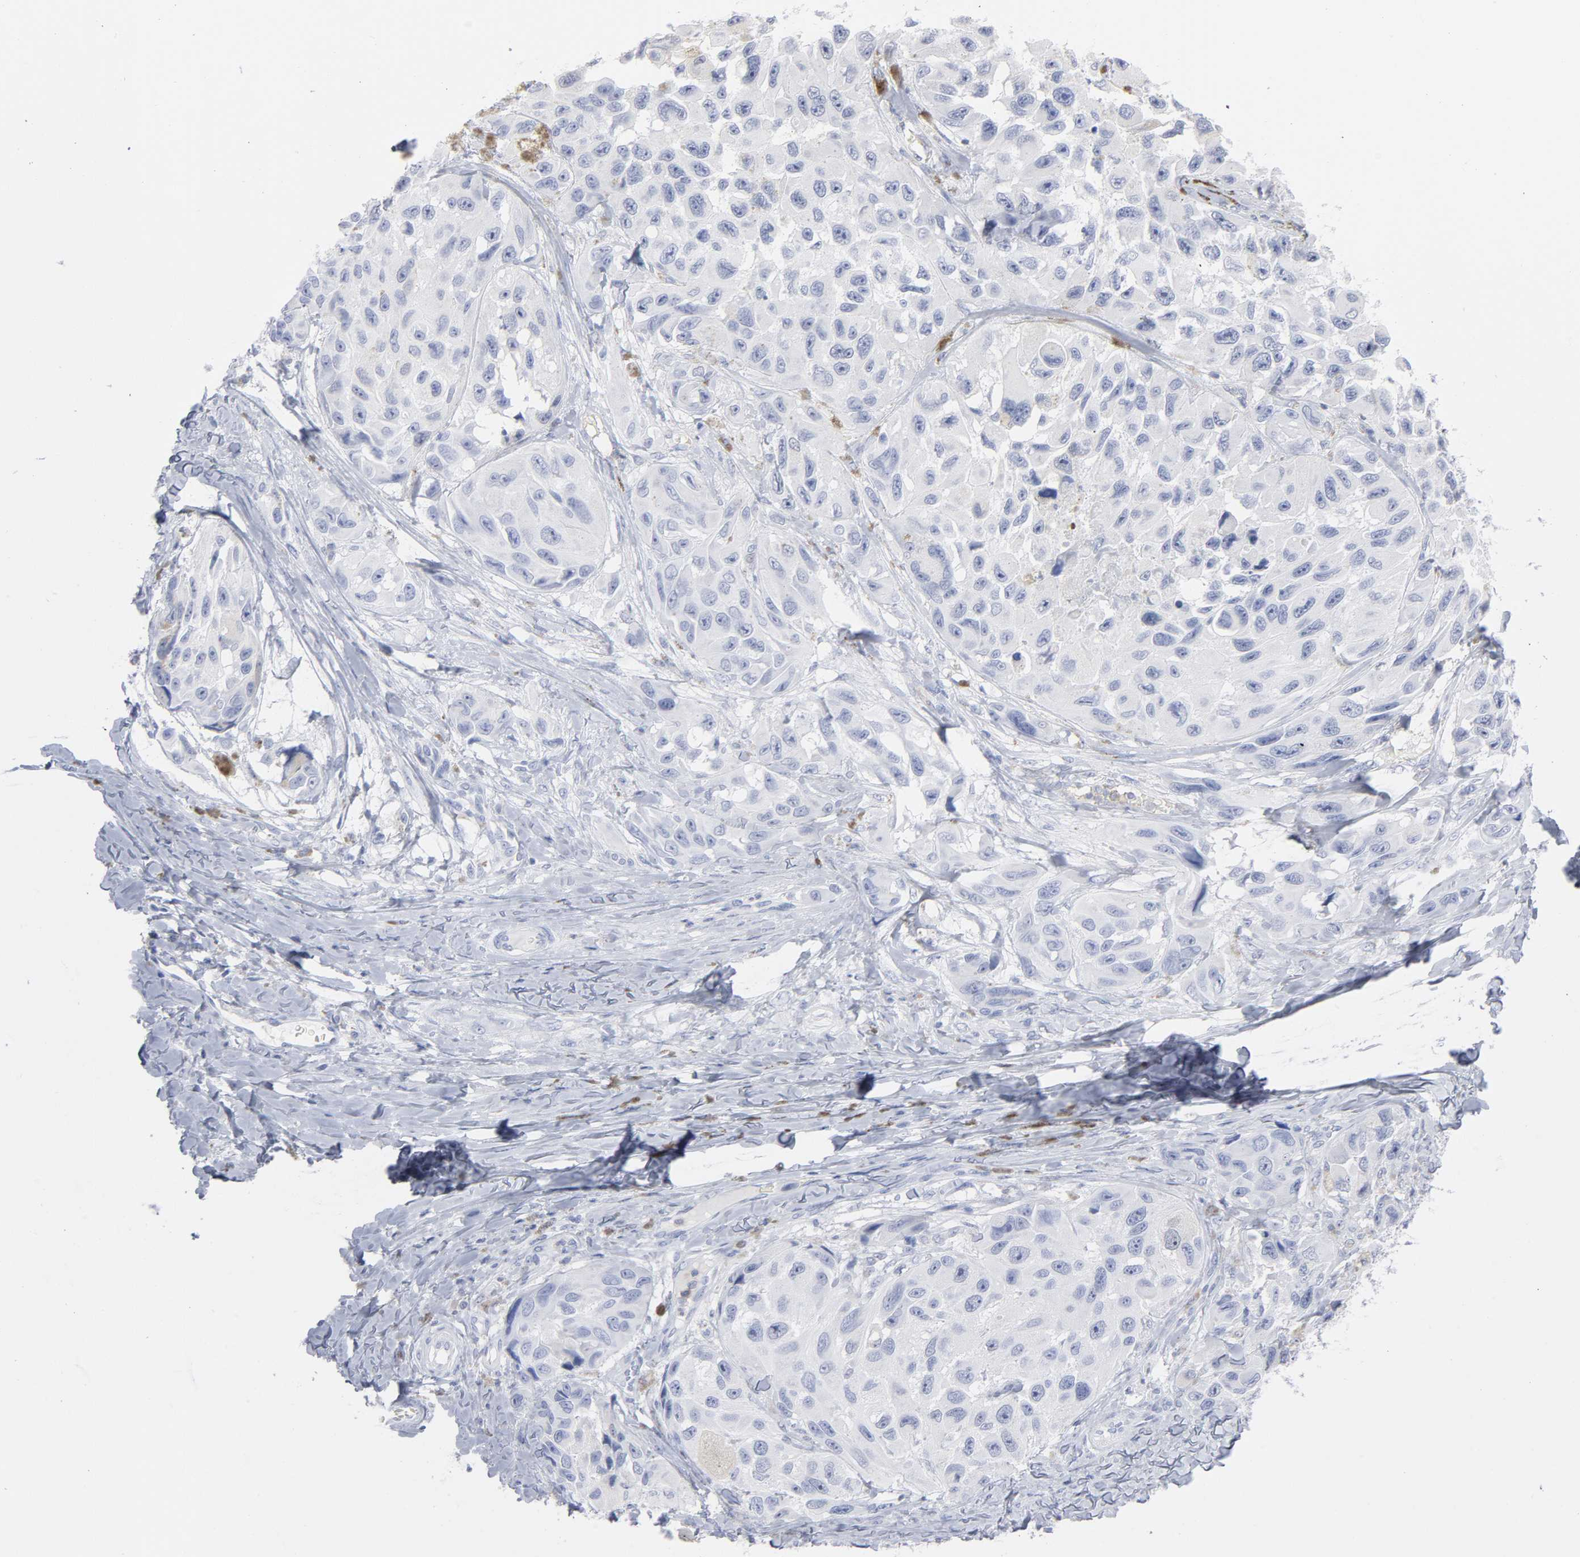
{"staining": {"intensity": "negative", "quantity": "none", "location": "none"}, "tissue": "melanoma", "cell_type": "Tumor cells", "image_type": "cancer", "snomed": [{"axis": "morphology", "description": "Malignant melanoma, NOS"}, {"axis": "topography", "description": "Skin"}], "caption": "This is an immunohistochemistry micrograph of human malignant melanoma. There is no staining in tumor cells.", "gene": "P2RY8", "patient": {"sex": "female", "age": 73}}